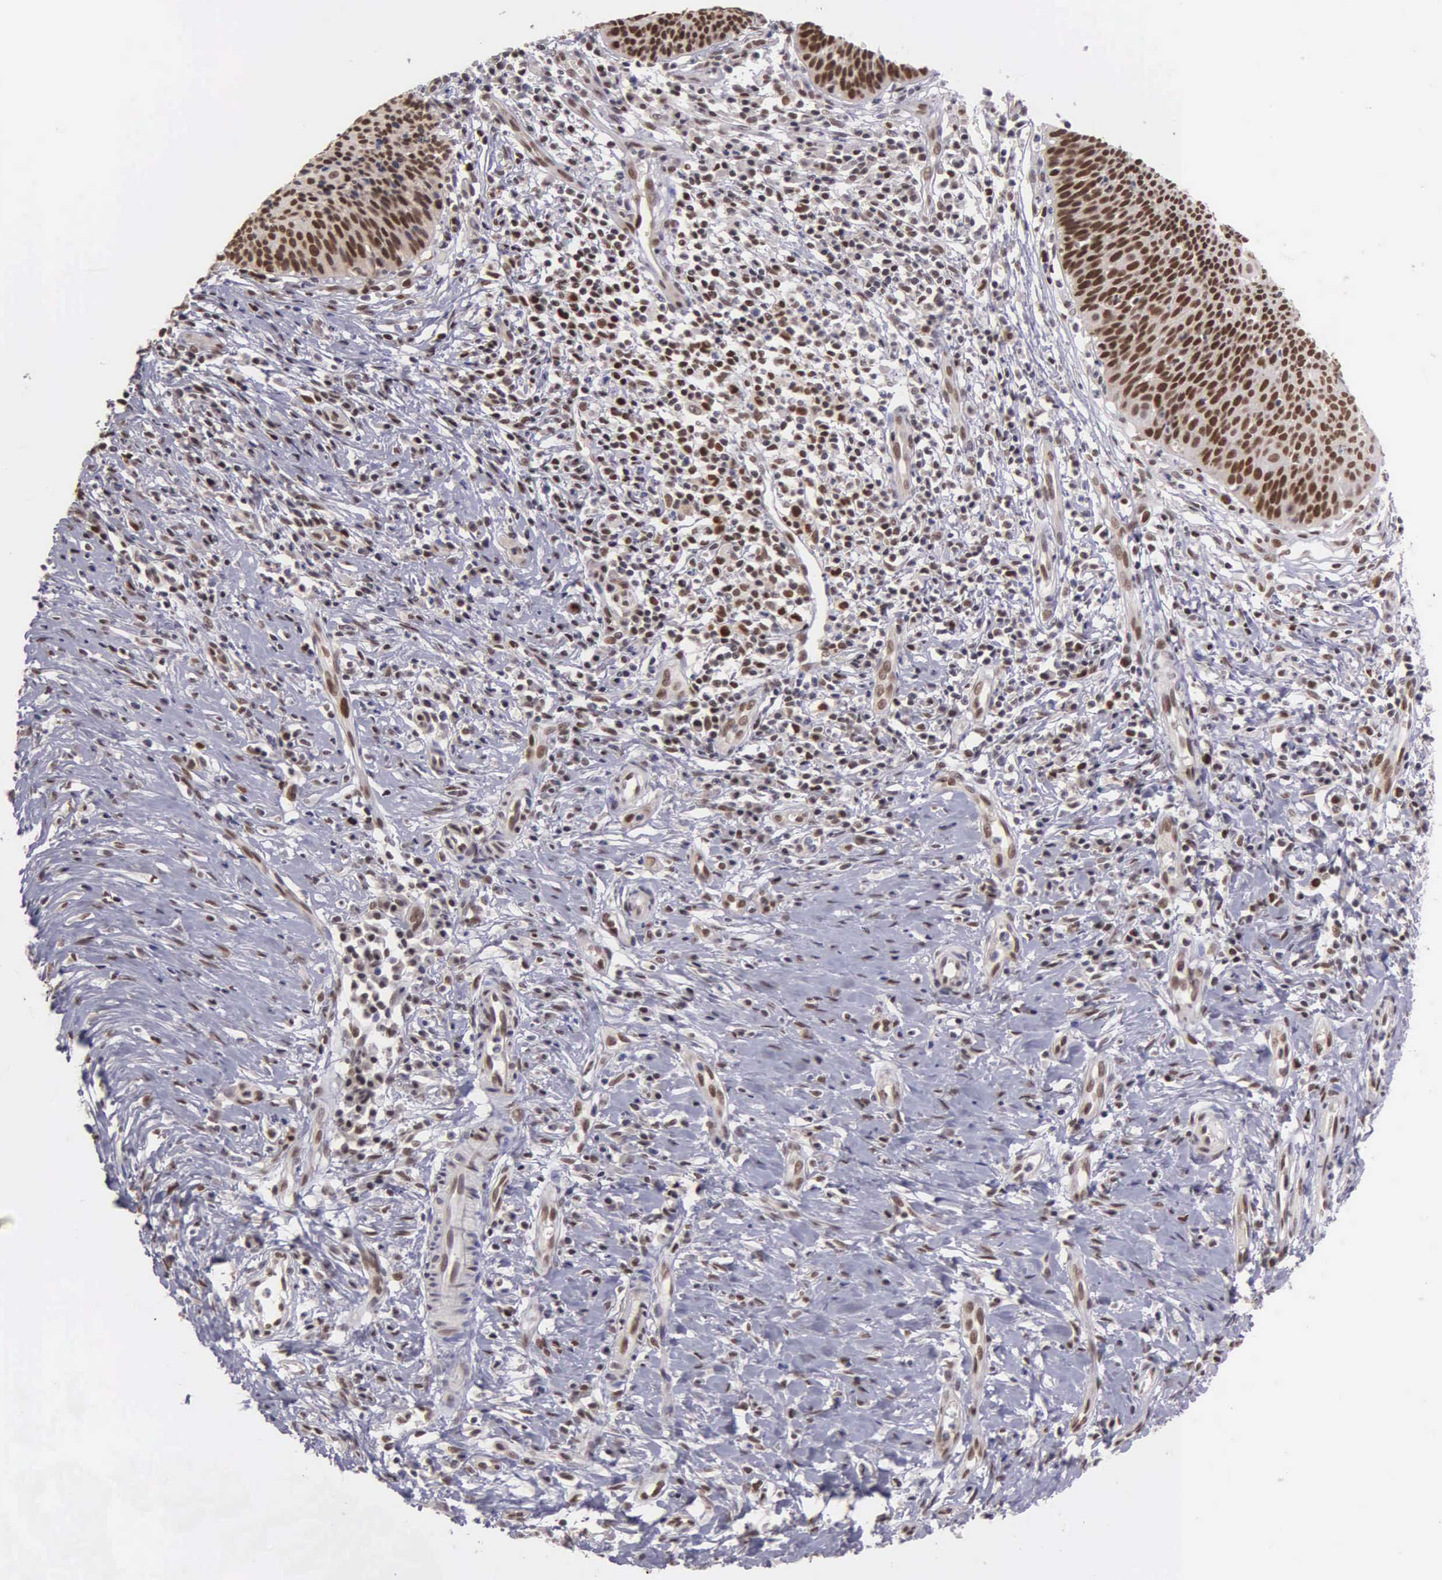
{"staining": {"intensity": "strong", "quantity": ">75%", "location": "nuclear"}, "tissue": "cervical cancer", "cell_type": "Tumor cells", "image_type": "cancer", "snomed": [{"axis": "morphology", "description": "Squamous cell carcinoma, NOS"}, {"axis": "topography", "description": "Cervix"}], "caption": "Human cervical cancer stained for a protein (brown) exhibits strong nuclear positive expression in approximately >75% of tumor cells.", "gene": "UBR7", "patient": {"sex": "female", "age": 41}}